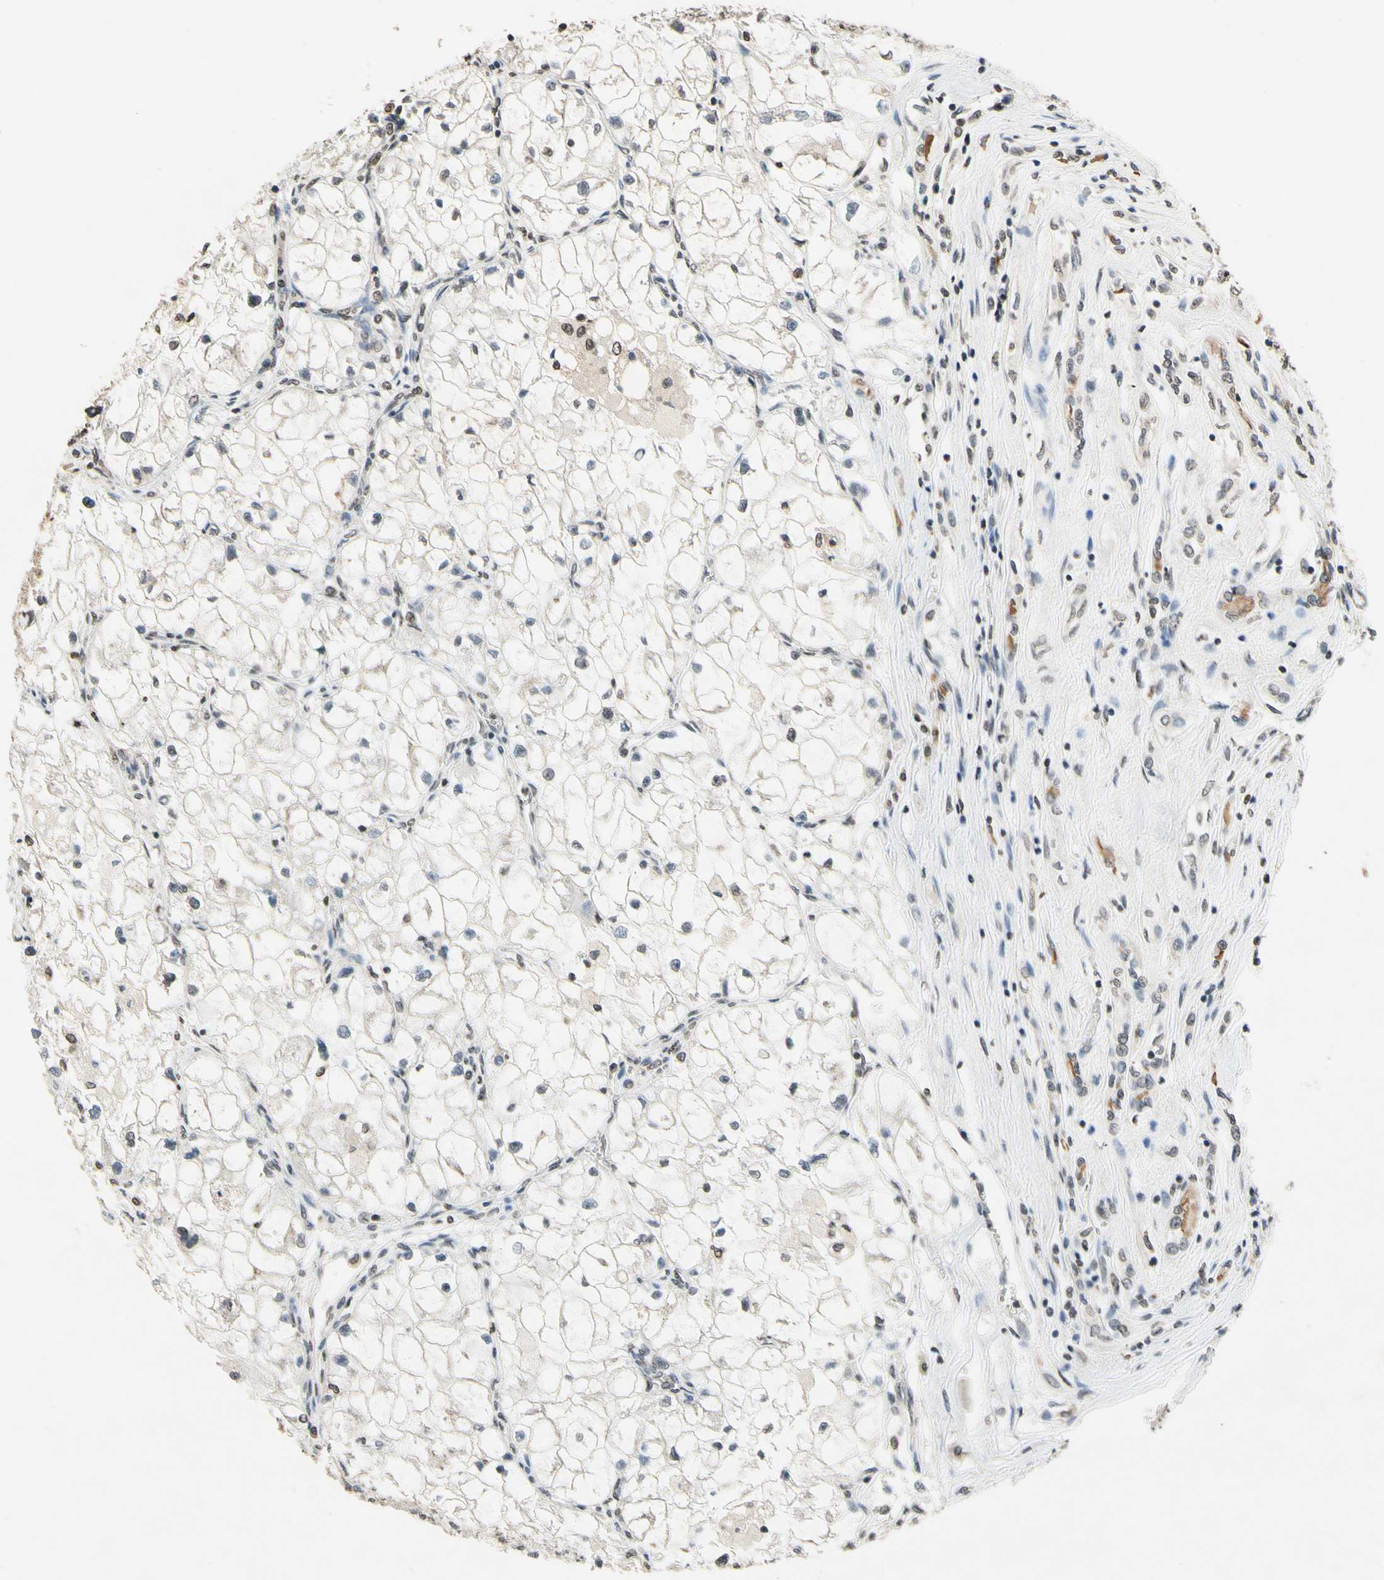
{"staining": {"intensity": "weak", "quantity": ">75%", "location": "cytoplasmic/membranous"}, "tissue": "renal cancer", "cell_type": "Tumor cells", "image_type": "cancer", "snomed": [{"axis": "morphology", "description": "Adenocarcinoma, NOS"}, {"axis": "topography", "description": "Kidney"}], "caption": "Protein staining of renal adenocarcinoma tissue displays weak cytoplasmic/membranous expression in approximately >75% of tumor cells. The staining was performed using DAB to visualize the protein expression in brown, while the nuclei were stained in blue with hematoxylin (Magnification: 20x).", "gene": "GCLC", "patient": {"sex": "female", "age": 70}}